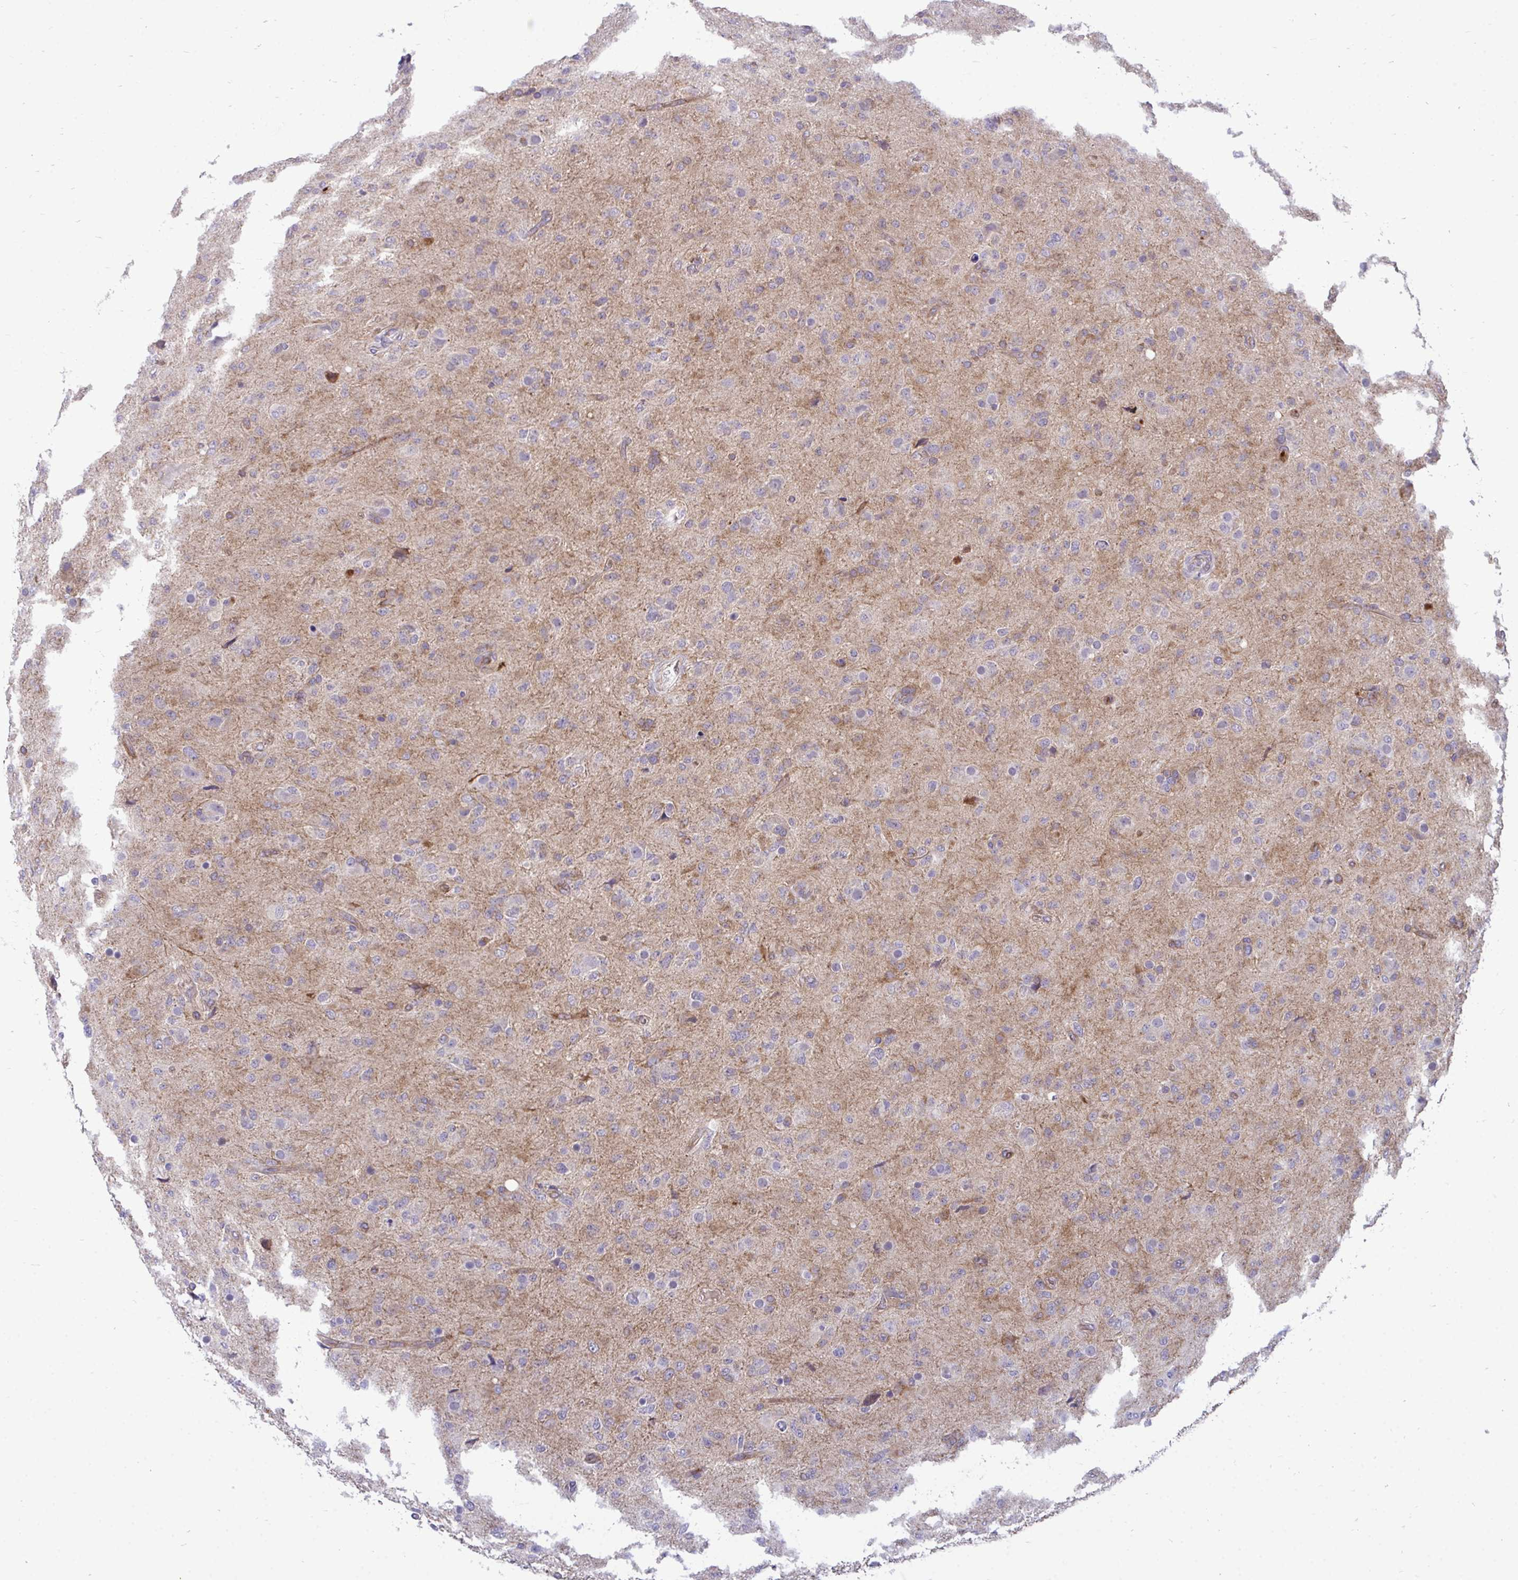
{"staining": {"intensity": "negative", "quantity": "none", "location": "none"}, "tissue": "glioma", "cell_type": "Tumor cells", "image_type": "cancer", "snomed": [{"axis": "morphology", "description": "Glioma, malignant, Low grade"}, {"axis": "topography", "description": "Brain"}], "caption": "High power microscopy histopathology image of an immunohistochemistry micrograph of malignant glioma (low-grade), revealing no significant expression in tumor cells.", "gene": "ACSL5", "patient": {"sex": "male", "age": 65}}